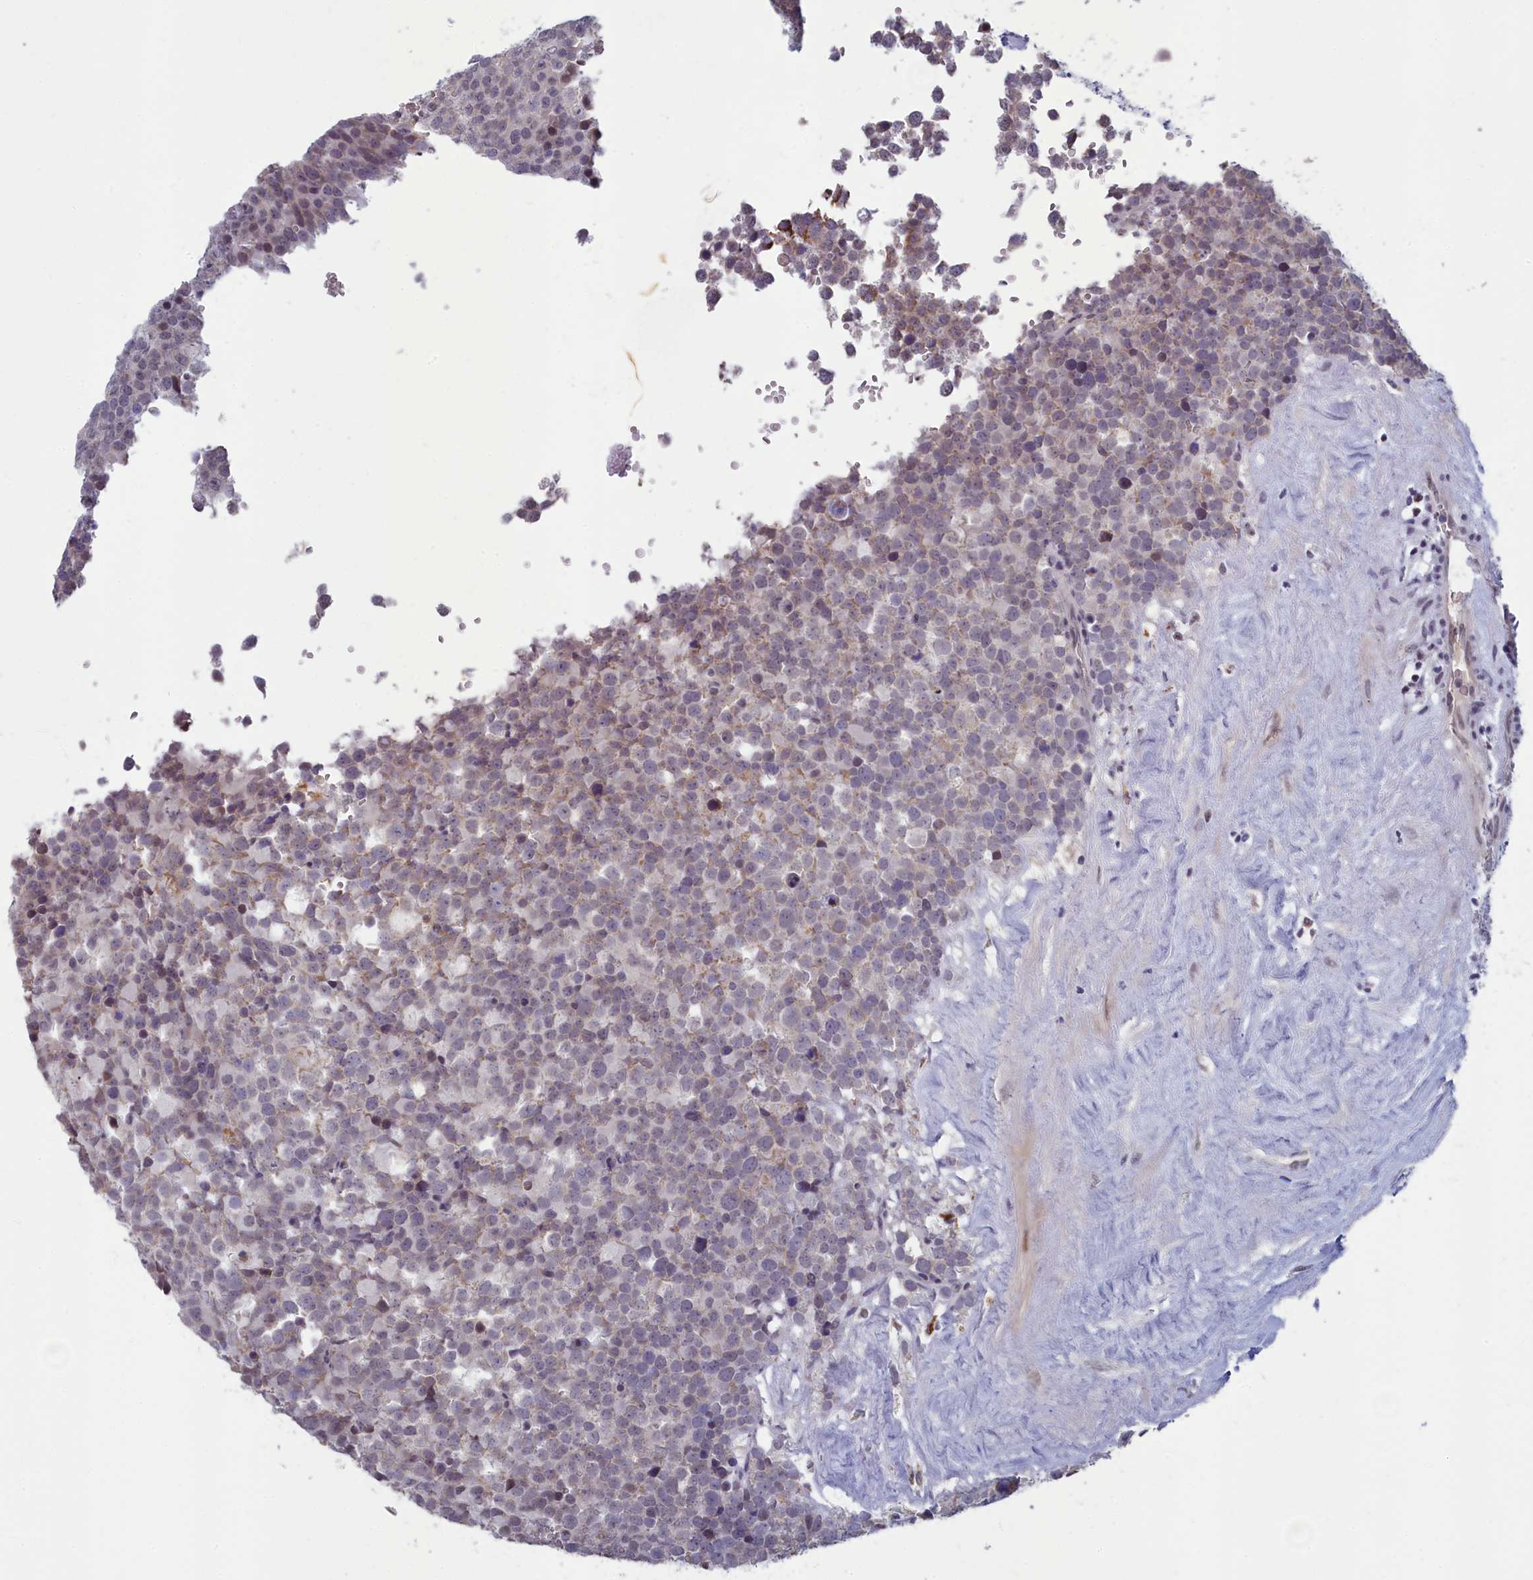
{"staining": {"intensity": "weak", "quantity": "<25%", "location": "nuclear"}, "tissue": "testis cancer", "cell_type": "Tumor cells", "image_type": "cancer", "snomed": [{"axis": "morphology", "description": "Seminoma, NOS"}, {"axis": "topography", "description": "Testis"}], "caption": "Human seminoma (testis) stained for a protein using IHC exhibits no staining in tumor cells.", "gene": "MT-CO3", "patient": {"sex": "male", "age": 71}}